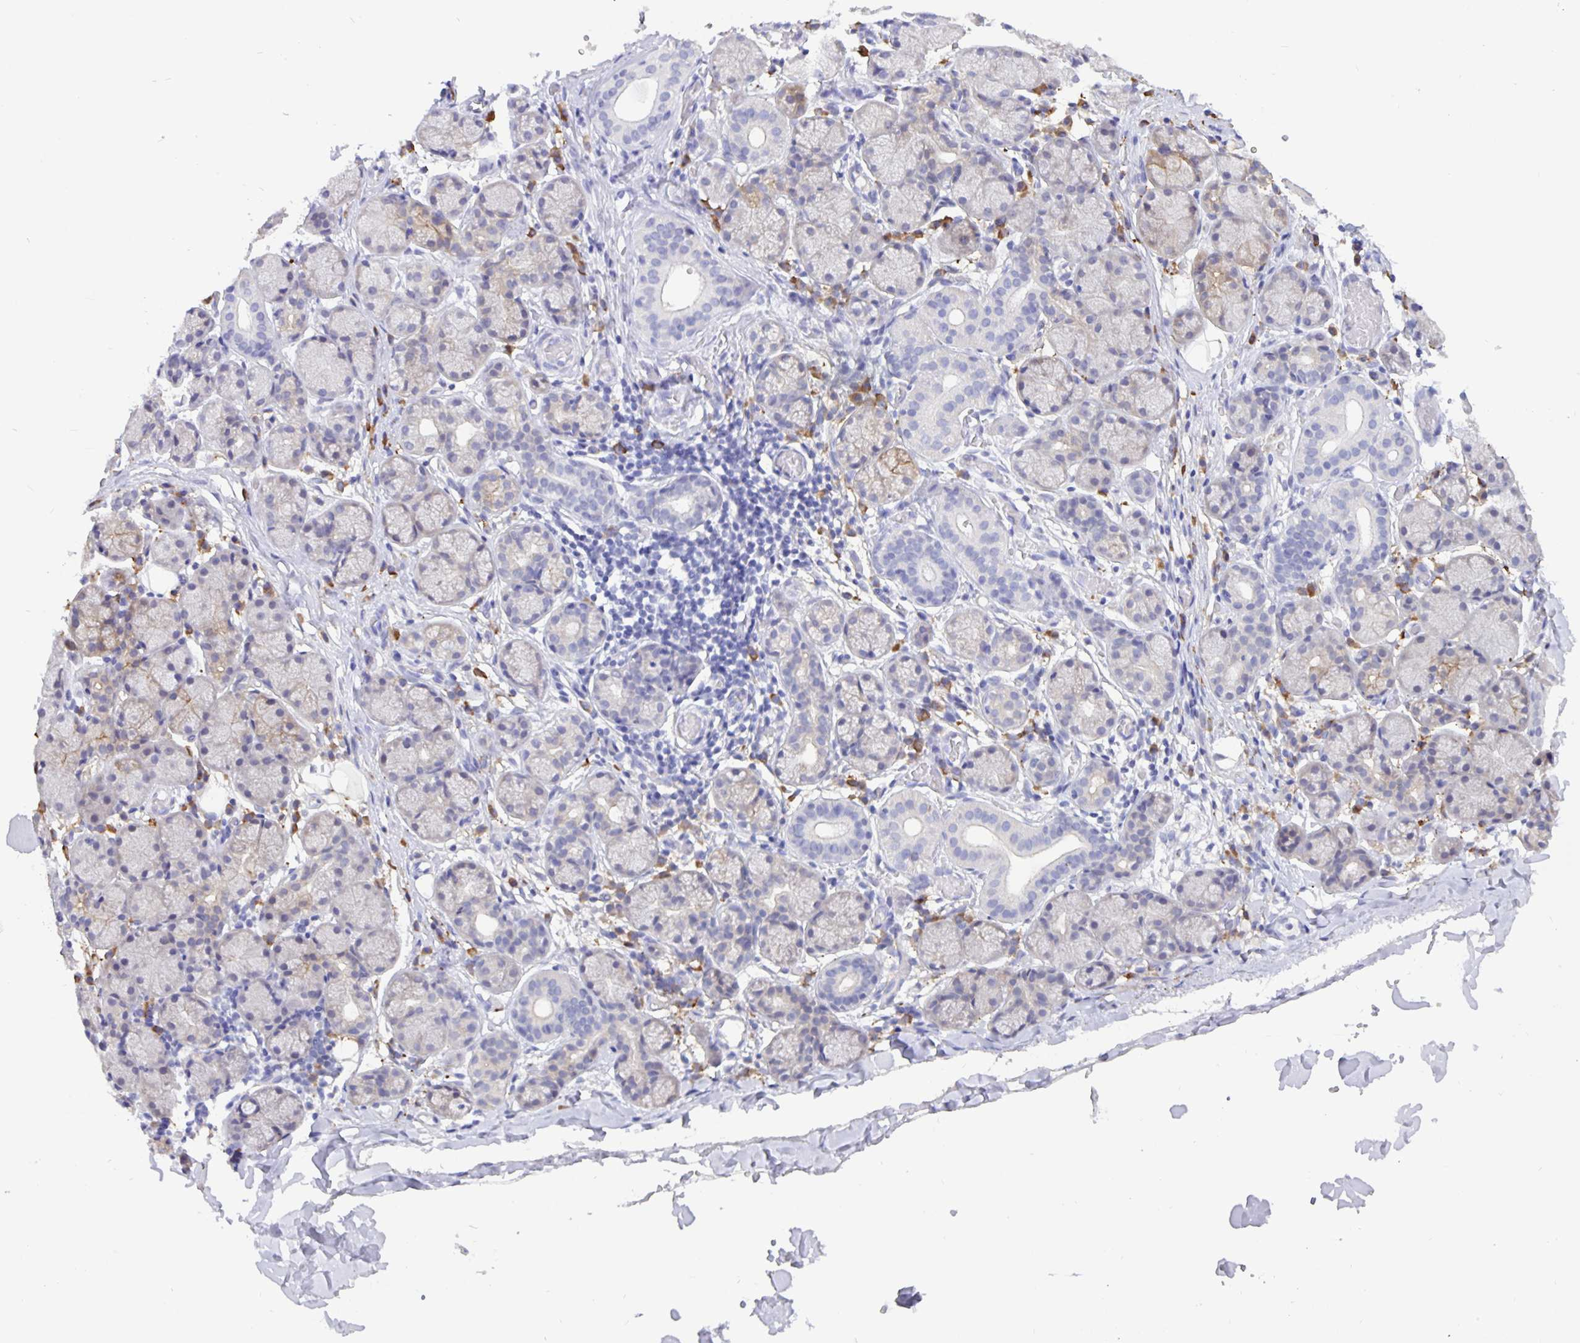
{"staining": {"intensity": "negative", "quantity": "none", "location": "none"}, "tissue": "salivary gland", "cell_type": "Glandular cells", "image_type": "normal", "snomed": [{"axis": "morphology", "description": "Normal tissue, NOS"}, {"axis": "topography", "description": "Salivary gland"}], "caption": "Immunohistochemical staining of normal salivary gland exhibits no significant expression in glandular cells. (Stains: DAB IHC with hematoxylin counter stain, Microscopy: brightfield microscopy at high magnification).", "gene": "ERMN", "patient": {"sex": "female", "age": 24}}